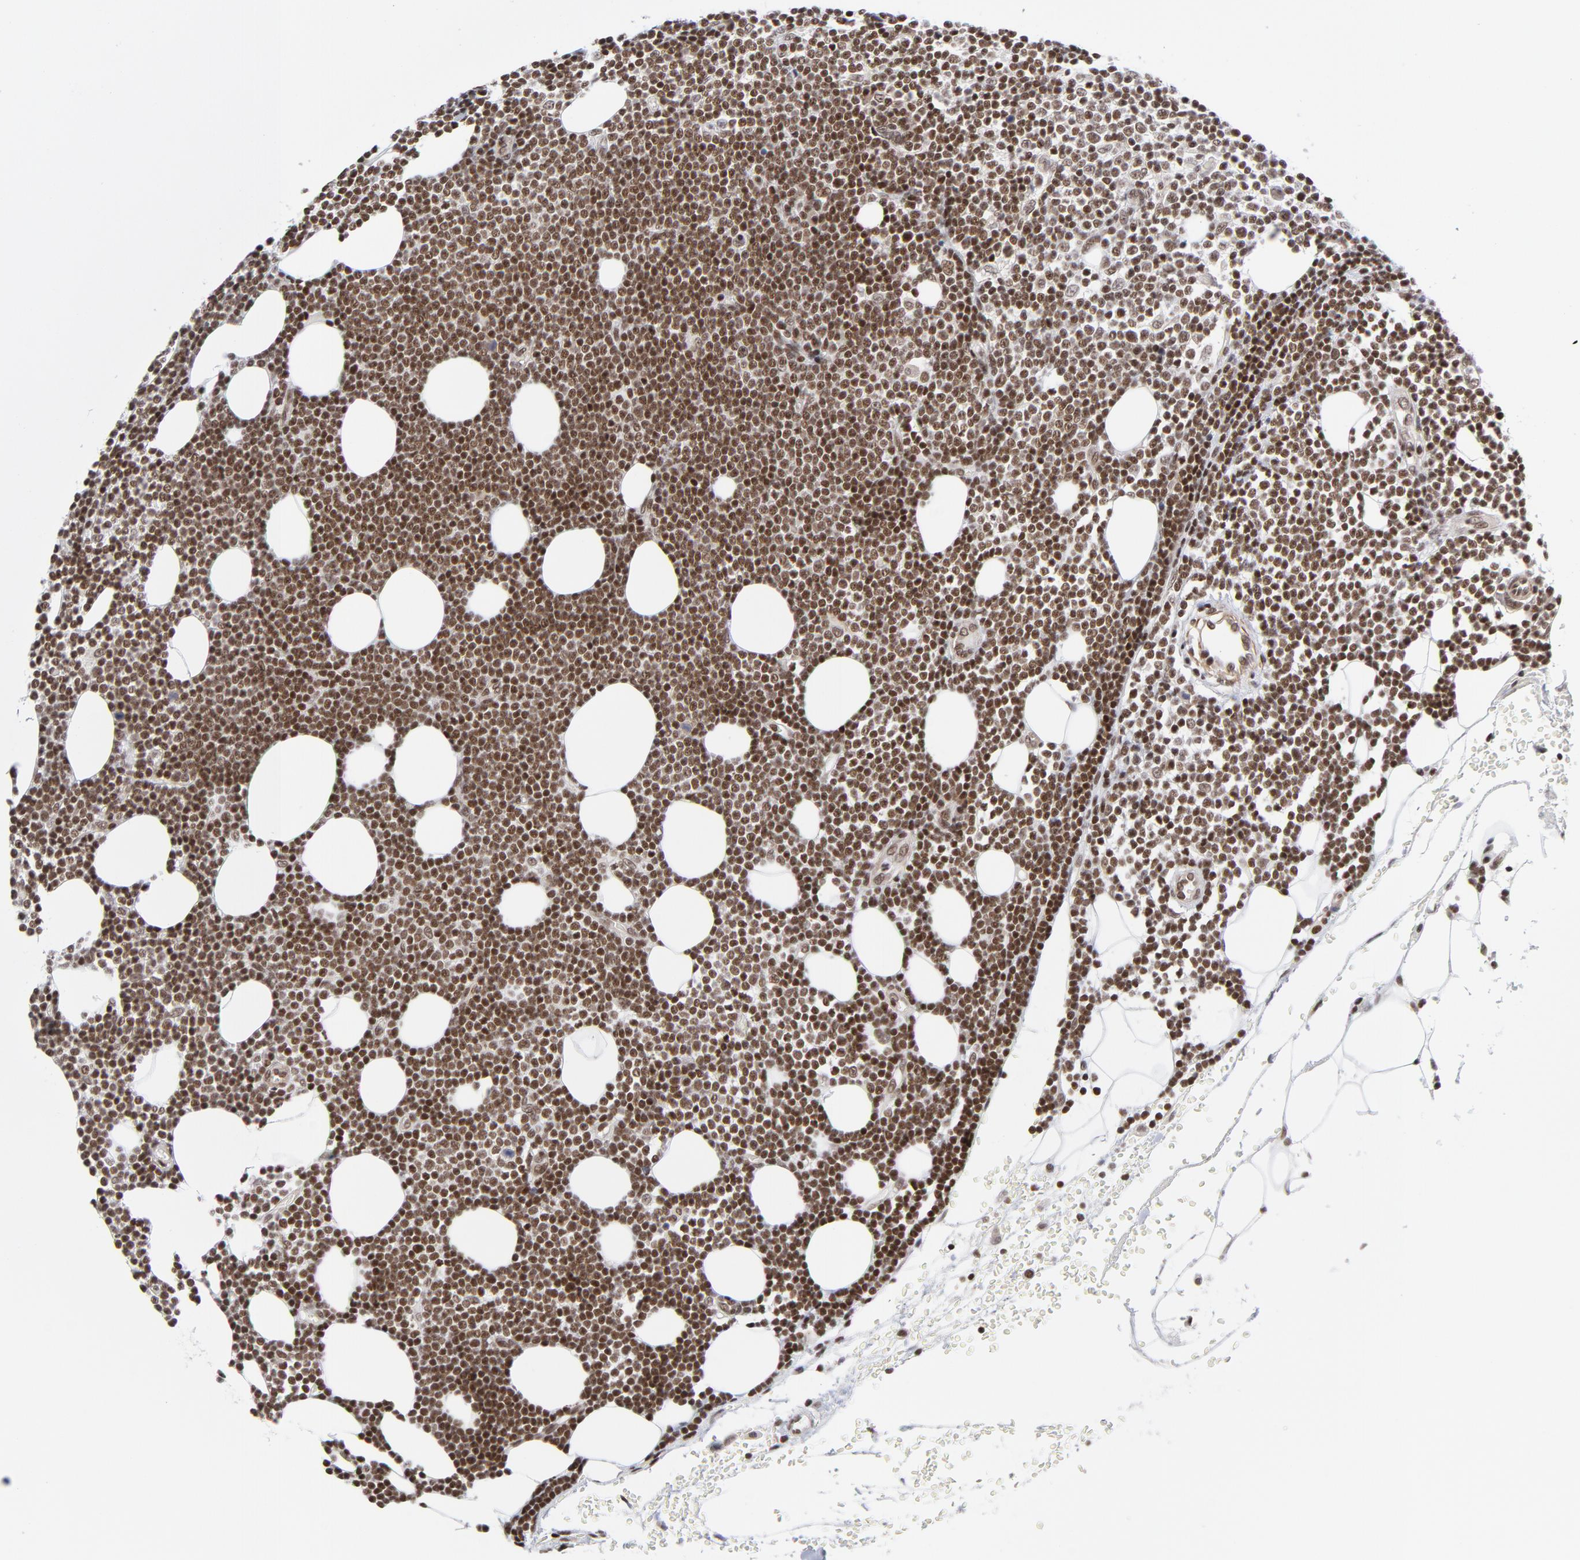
{"staining": {"intensity": "strong", "quantity": ">75%", "location": "nuclear"}, "tissue": "lymphoma", "cell_type": "Tumor cells", "image_type": "cancer", "snomed": [{"axis": "morphology", "description": "Malignant lymphoma, non-Hodgkin's type, Low grade"}, {"axis": "topography", "description": "Soft tissue"}], "caption": "Human malignant lymphoma, non-Hodgkin's type (low-grade) stained with a brown dye reveals strong nuclear positive positivity in approximately >75% of tumor cells.", "gene": "CTCF", "patient": {"sex": "male", "age": 92}}